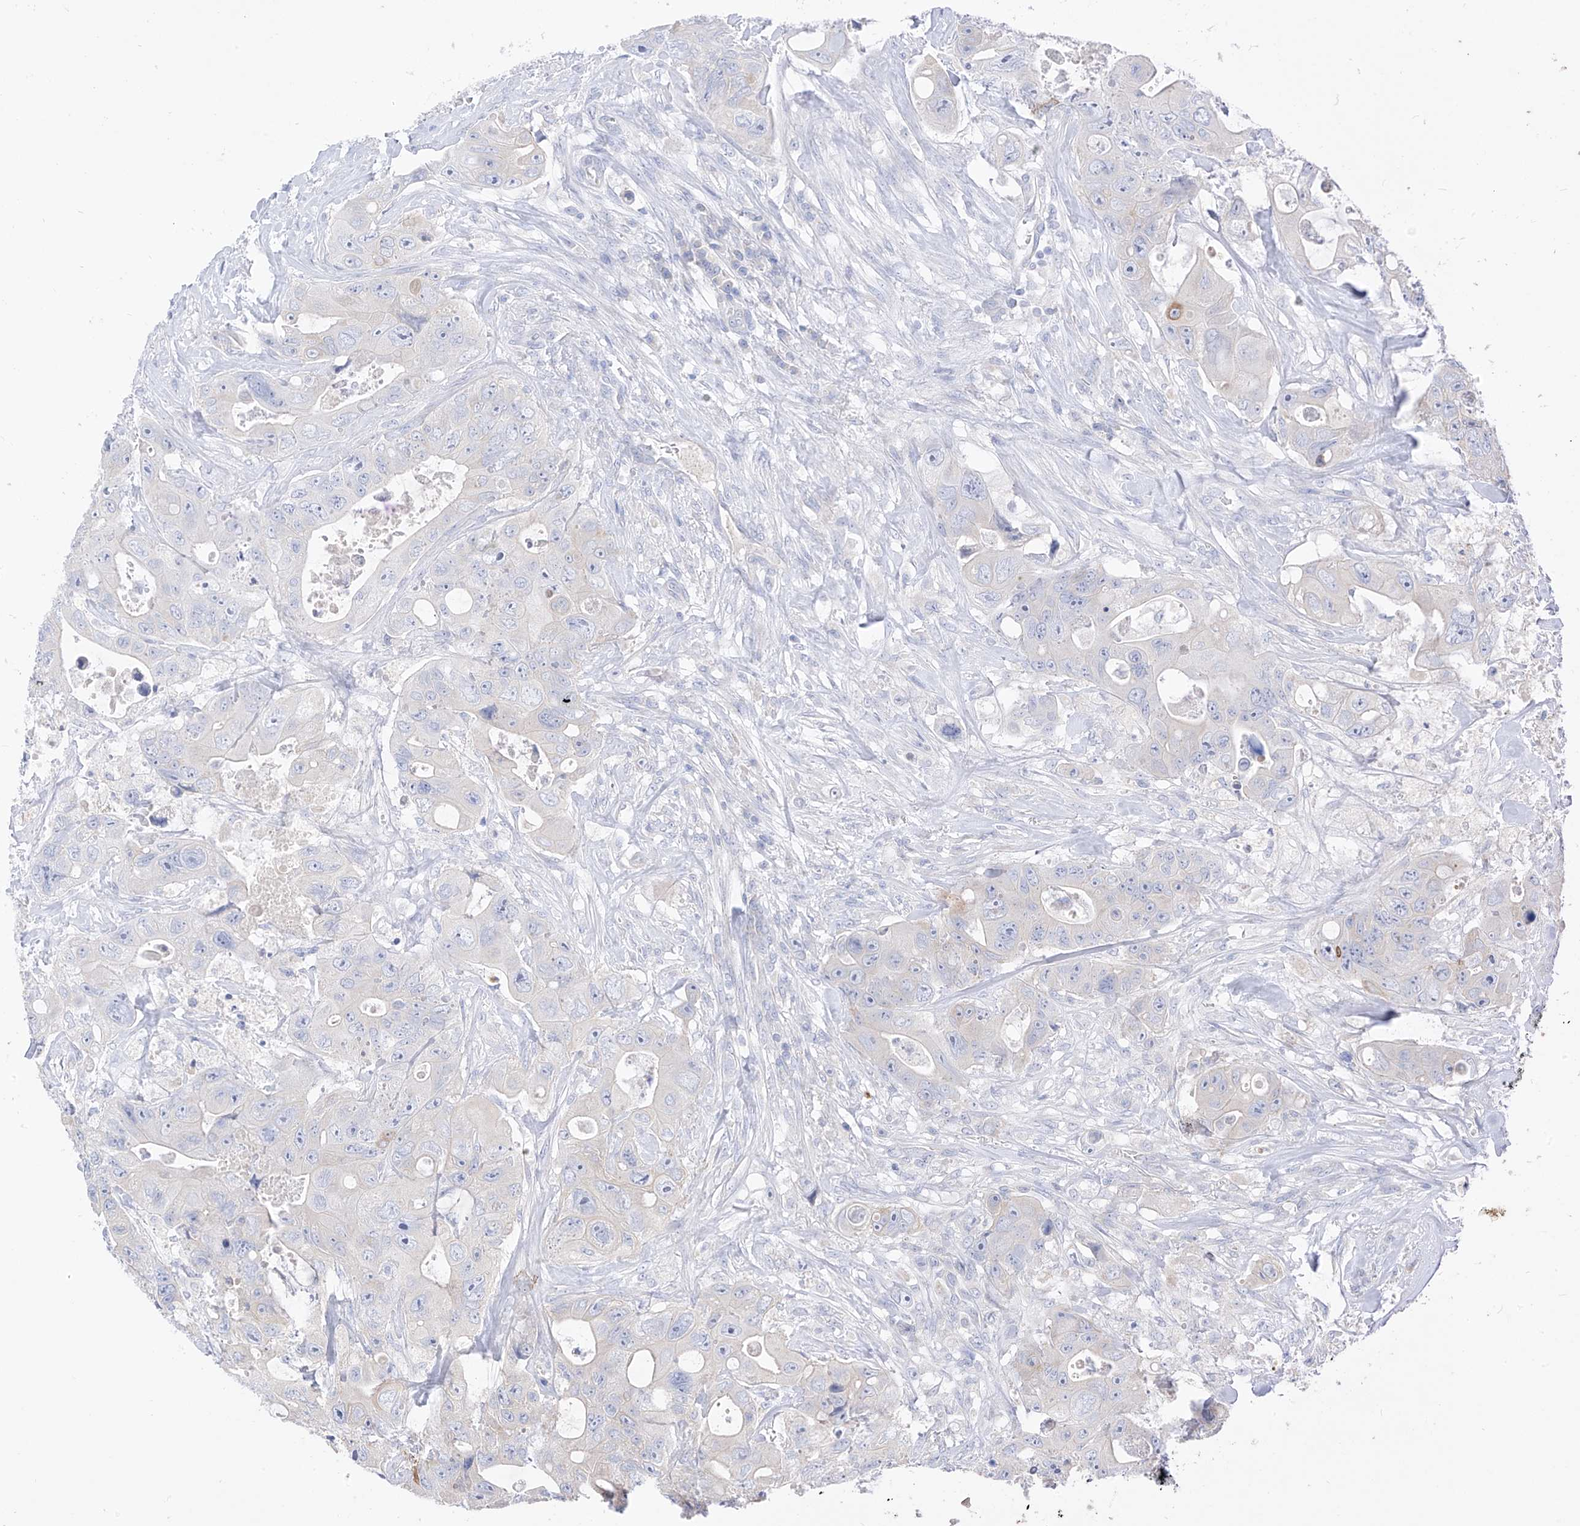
{"staining": {"intensity": "negative", "quantity": "none", "location": "none"}, "tissue": "colorectal cancer", "cell_type": "Tumor cells", "image_type": "cancer", "snomed": [{"axis": "morphology", "description": "Adenocarcinoma, NOS"}, {"axis": "topography", "description": "Colon"}], "caption": "Immunohistochemistry of human adenocarcinoma (colorectal) exhibits no positivity in tumor cells.", "gene": "RASA2", "patient": {"sex": "female", "age": 46}}